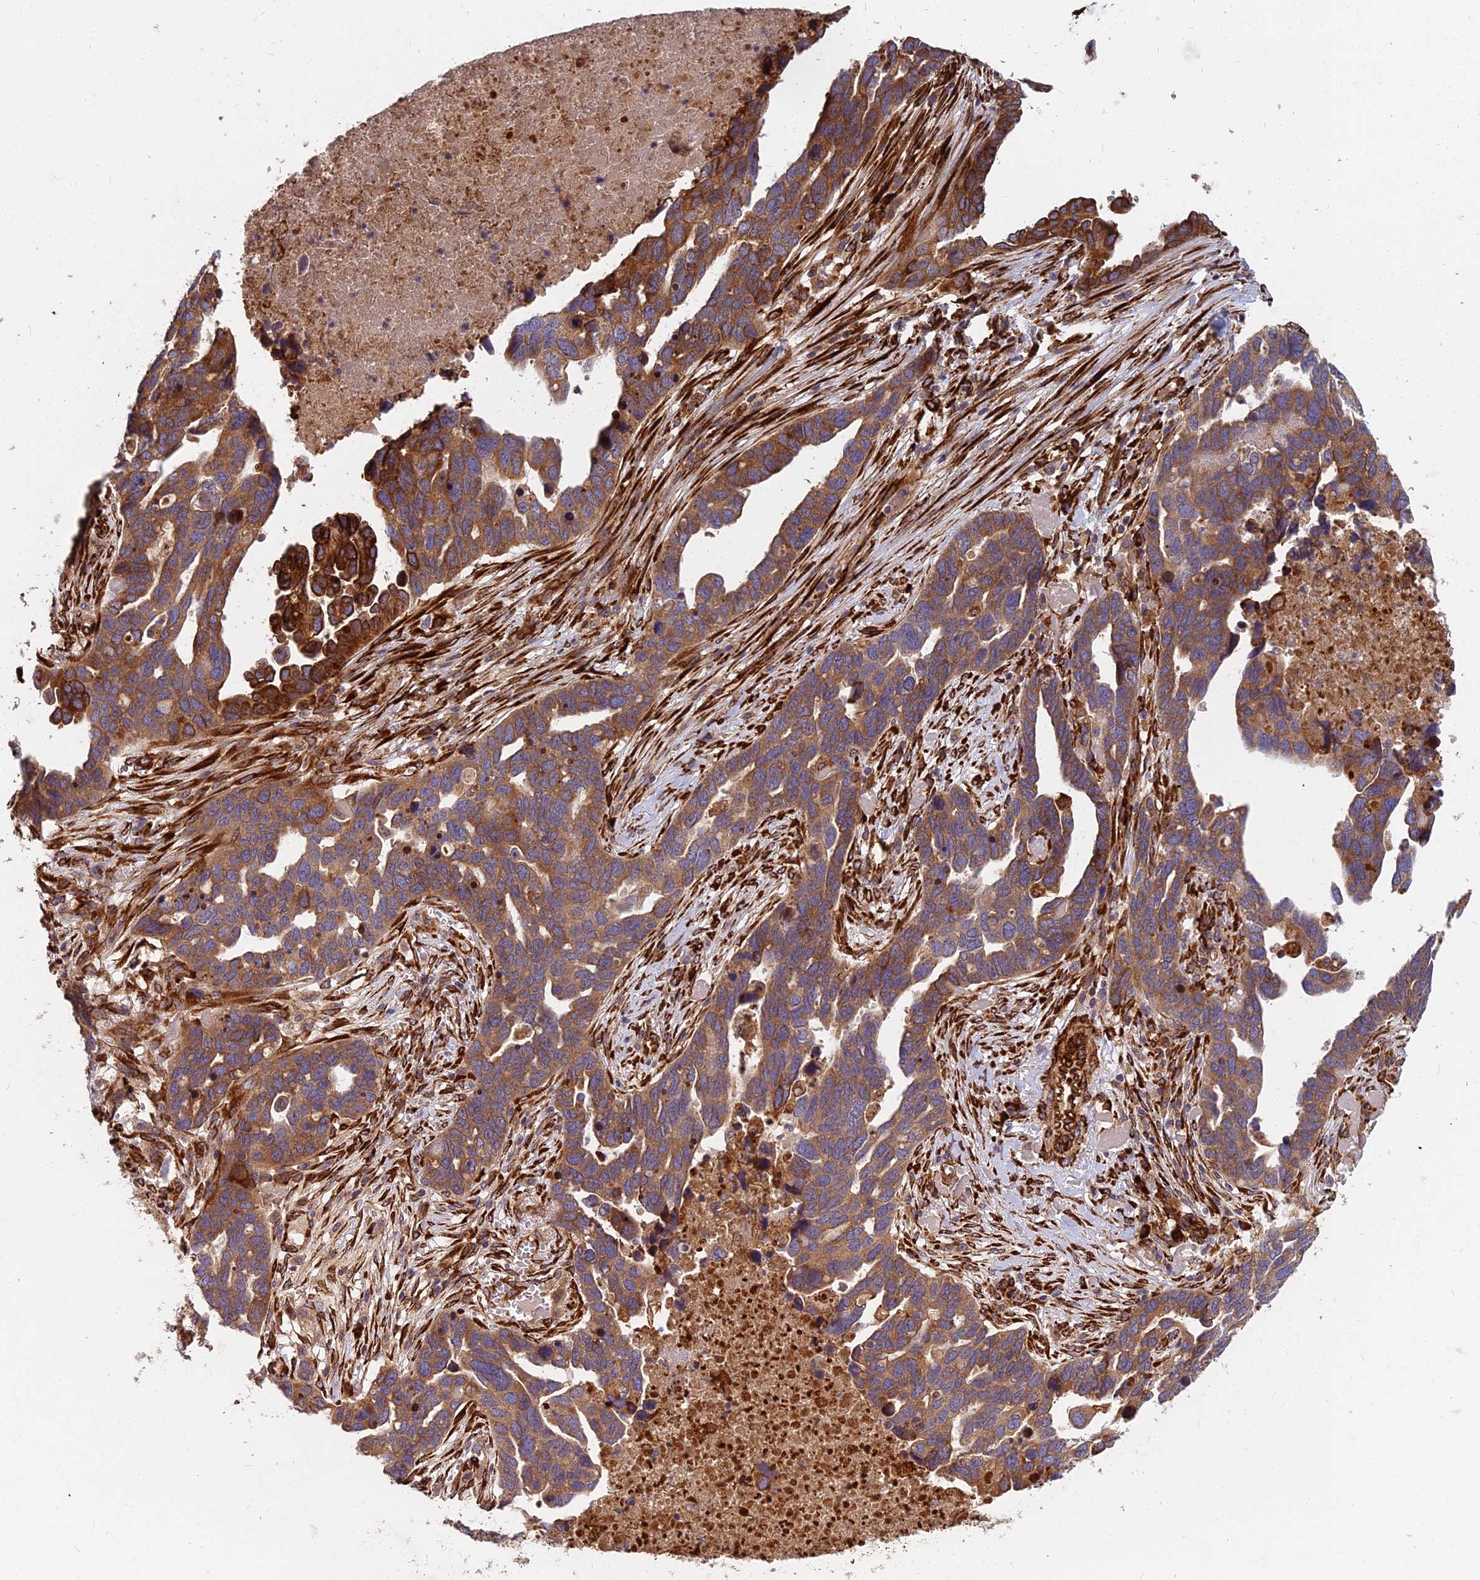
{"staining": {"intensity": "moderate", "quantity": ">75%", "location": "cytoplasmic/membranous"}, "tissue": "ovarian cancer", "cell_type": "Tumor cells", "image_type": "cancer", "snomed": [{"axis": "morphology", "description": "Cystadenocarcinoma, serous, NOS"}, {"axis": "topography", "description": "Ovary"}], "caption": "High-magnification brightfield microscopy of ovarian serous cystadenocarcinoma stained with DAB (3,3'-diaminobenzidine) (brown) and counterstained with hematoxylin (blue). tumor cells exhibit moderate cytoplasmic/membranous expression is identified in about>75% of cells.", "gene": "NDUFAF7", "patient": {"sex": "female", "age": 54}}